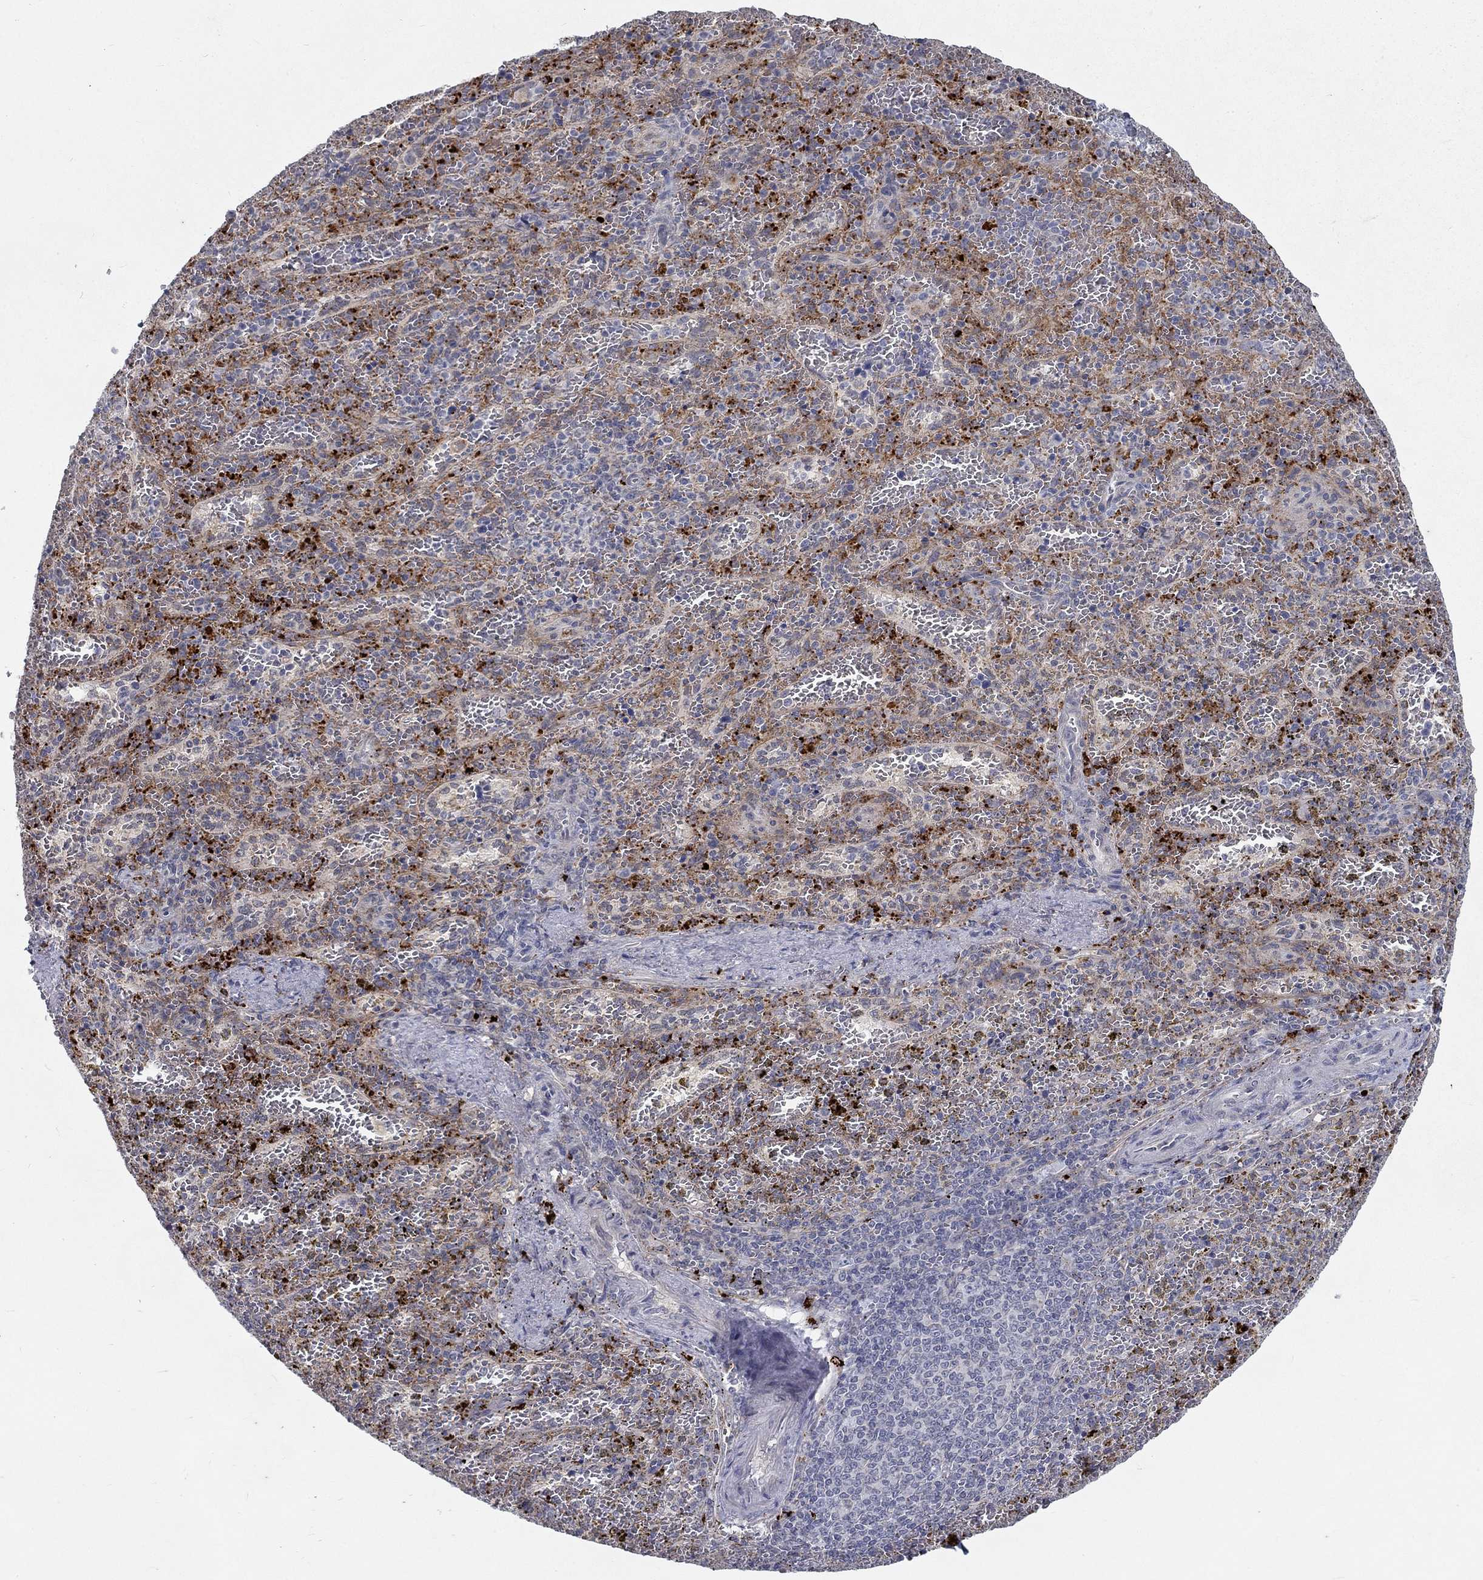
{"staining": {"intensity": "strong", "quantity": "<25%", "location": "cytoplasmic/membranous"}, "tissue": "spleen", "cell_type": "Cells in red pulp", "image_type": "normal", "snomed": [{"axis": "morphology", "description": "Normal tissue, NOS"}, {"axis": "topography", "description": "Spleen"}], "caption": "A high-resolution histopathology image shows immunohistochemistry (IHC) staining of normal spleen, which exhibits strong cytoplasmic/membranous staining in about <25% of cells in red pulp. (Stains: DAB in brown, nuclei in blue, Microscopy: brightfield microscopy at high magnification).", "gene": "MTSS2", "patient": {"sex": "female", "age": 50}}